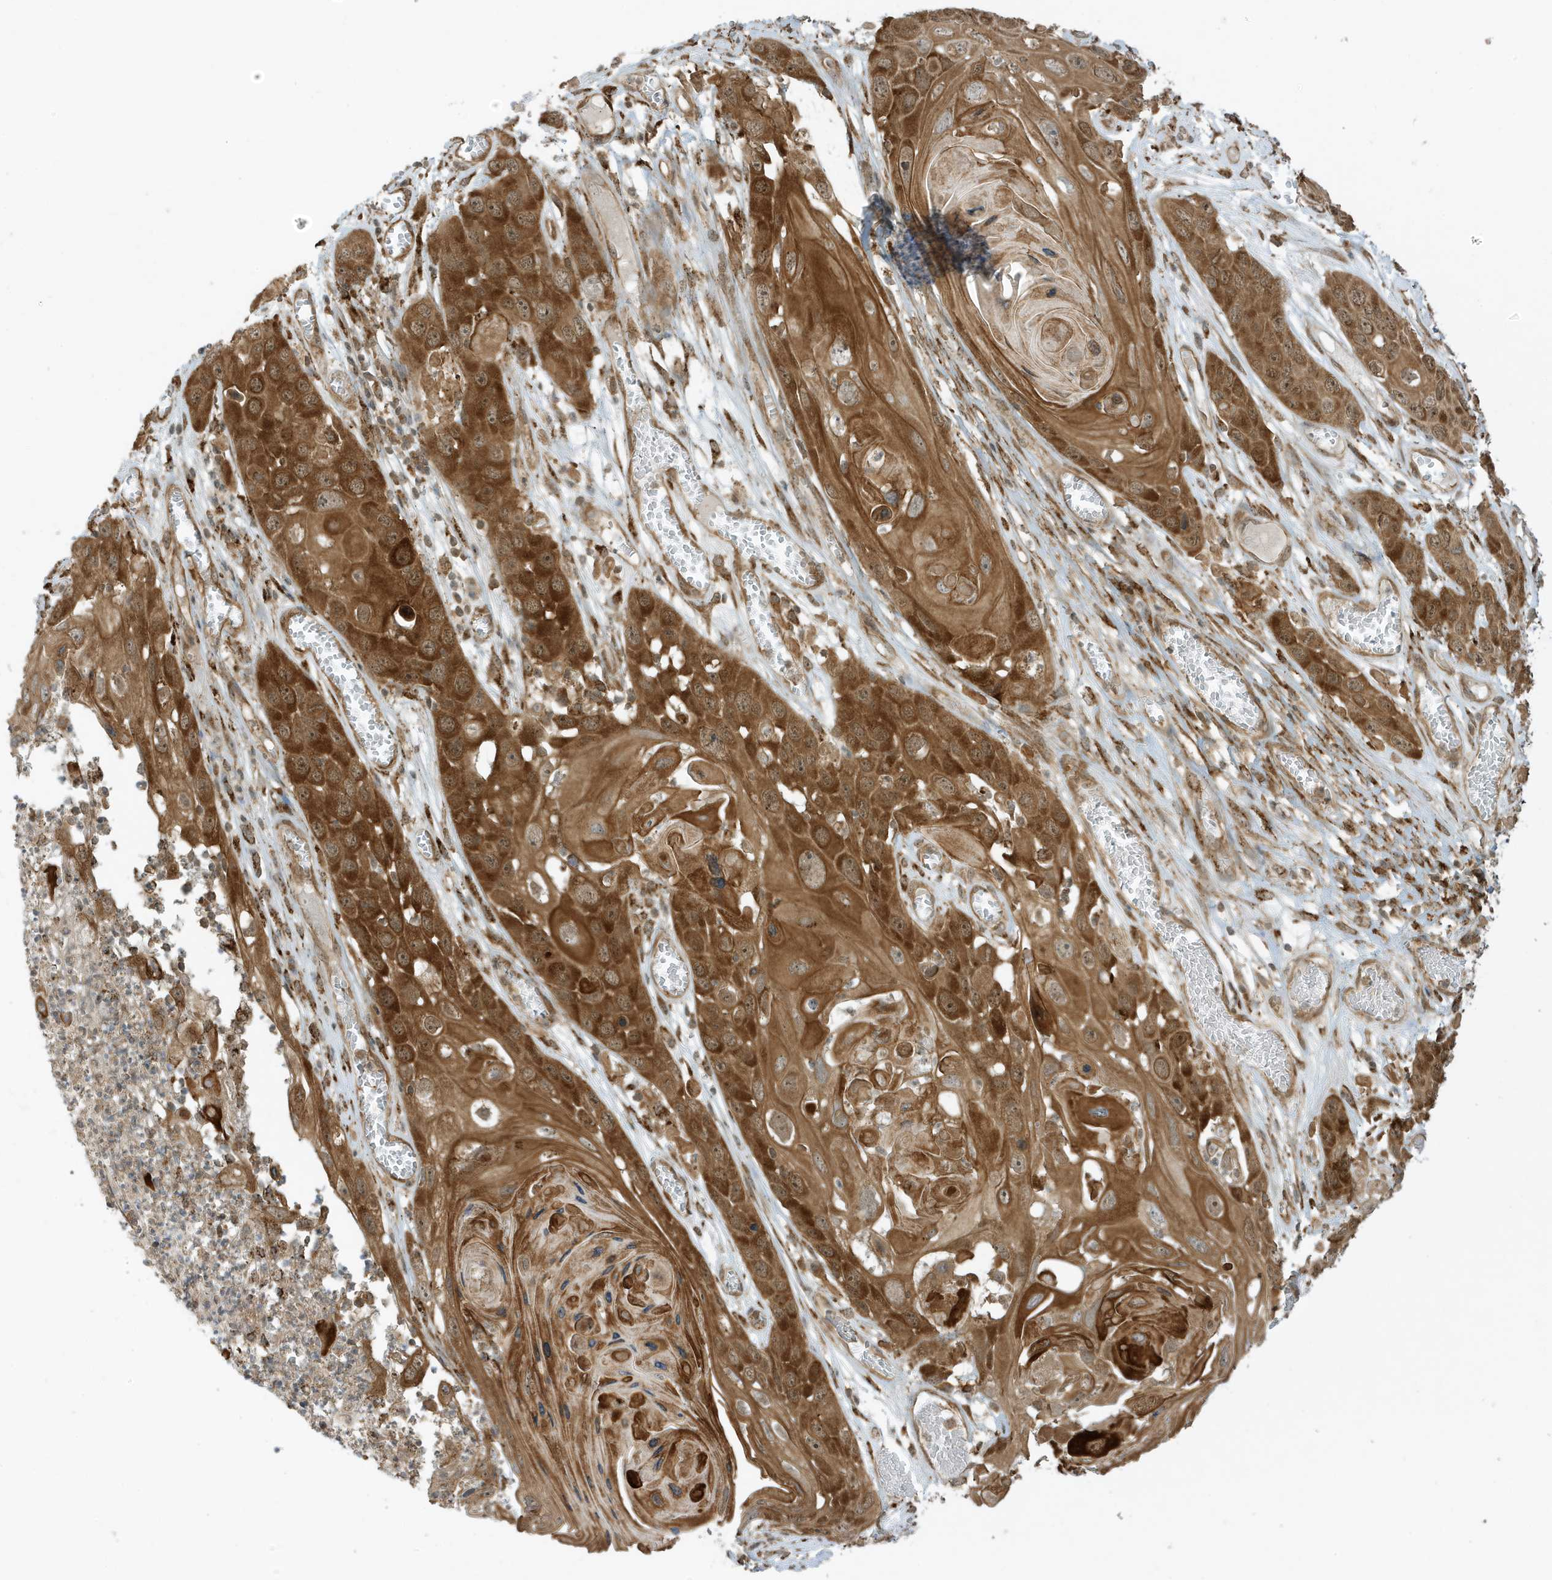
{"staining": {"intensity": "strong", "quantity": ">75%", "location": "cytoplasmic/membranous,nuclear"}, "tissue": "skin cancer", "cell_type": "Tumor cells", "image_type": "cancer", "snomed": [{"axis": "morphology", "description": "Squamous cell carcinoma, NOS"}, {"axis": "topography", "description": "Skin"}], "caption": "Skin cancer (squamous cell carcinoma) stained with immunohistochemistry (IHC) demonstrates strong cytoplasmic/membranous and nuclear positivity in approximately >75% of tumor cells.", "gene": "DHX36", "patient": {"sex": "male", "age": 55}}